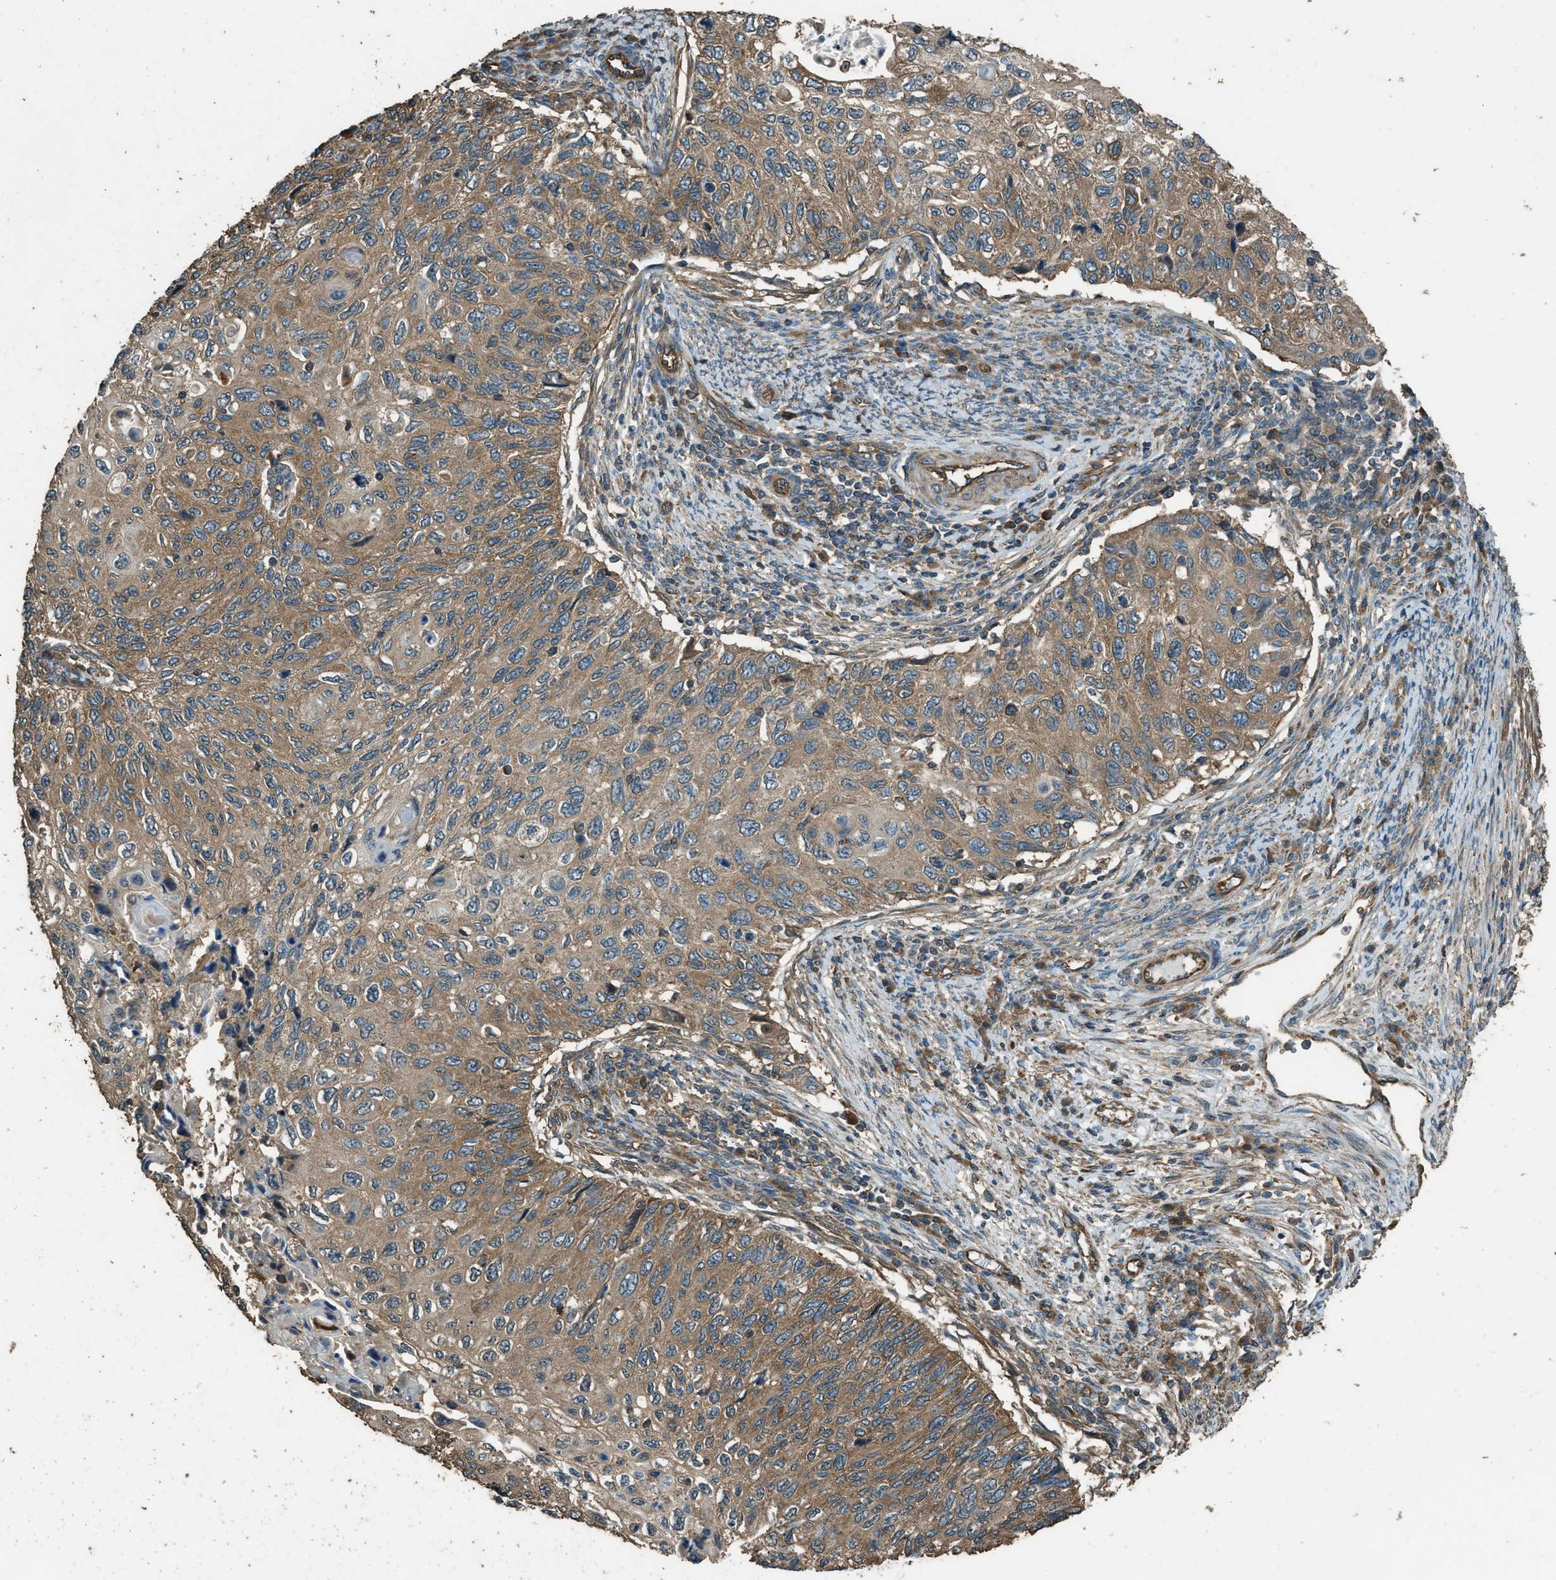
{"staining": {"intensity": "moderate", "quantity": ">75%", "location": "cytoplasmic/membranous"}, "tissue": "cervical cancer", "cell_type": "Tumor cells", "image_type": "cancer", "snomed": [{"axis": "morphology", "description": "Squamous cell carcinoma, NOS"}, {"axis": "topography", "description": "Cervix"}], "caption": "Brown immunohistochemical staining in squamous cell carcinoma (cervical) displays moderate cytoplasmic/membranous positivity in about >75% of tumor cells.", "gene": "MARS1", "patient": {"sex": "female", "age": 70}}